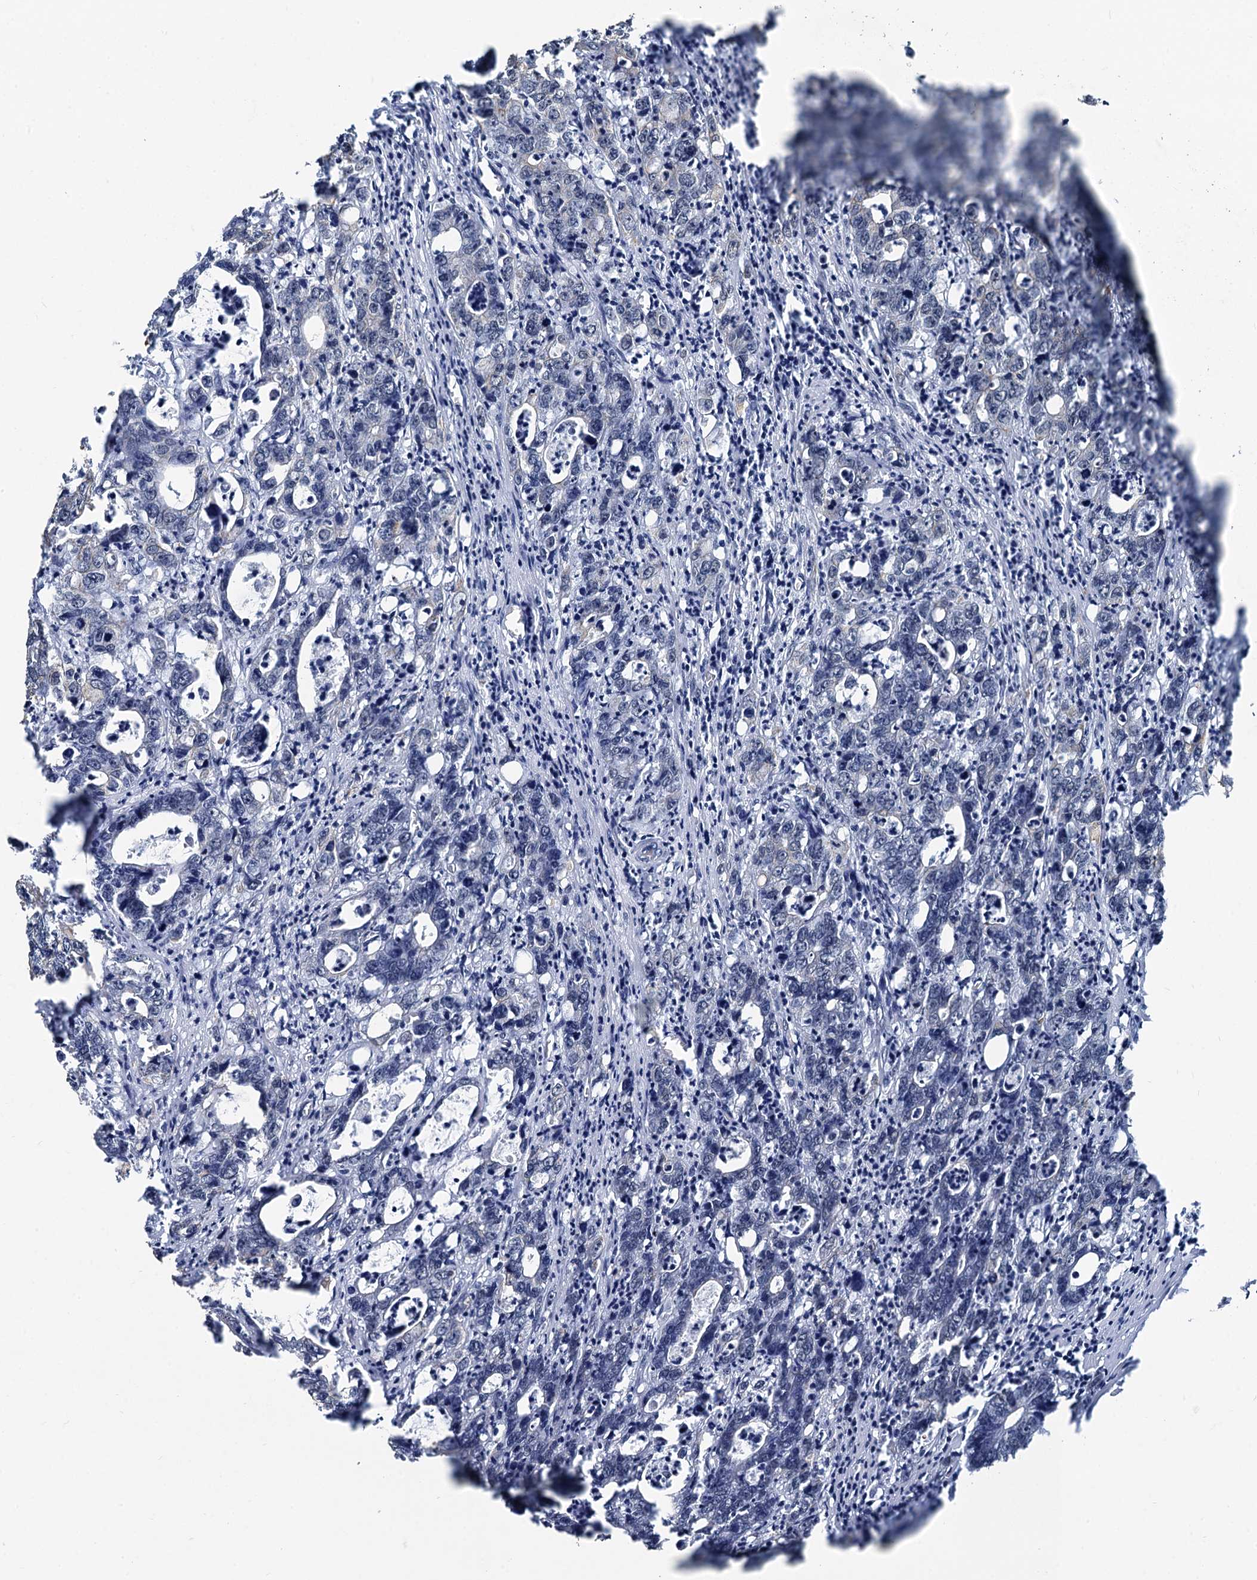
{"staining": {"intensity": "negative", "quantity": "none", "location": "none"}, "tissue": "colorectal cancer", "cell_type": "Tumor cells", "image_type": "cancer", "snomed": [{"axis": "morphology", "description": "Adenocarcinoma, NOS"}, {"axis": "topography", "description": "Colon"}], "caption": "Human colorectal cancer stained for a protein using IHC demonstrates no positivity in tumor cells.", "gene": "DDX23", "patient": {"sex": "female", "age": 75}}